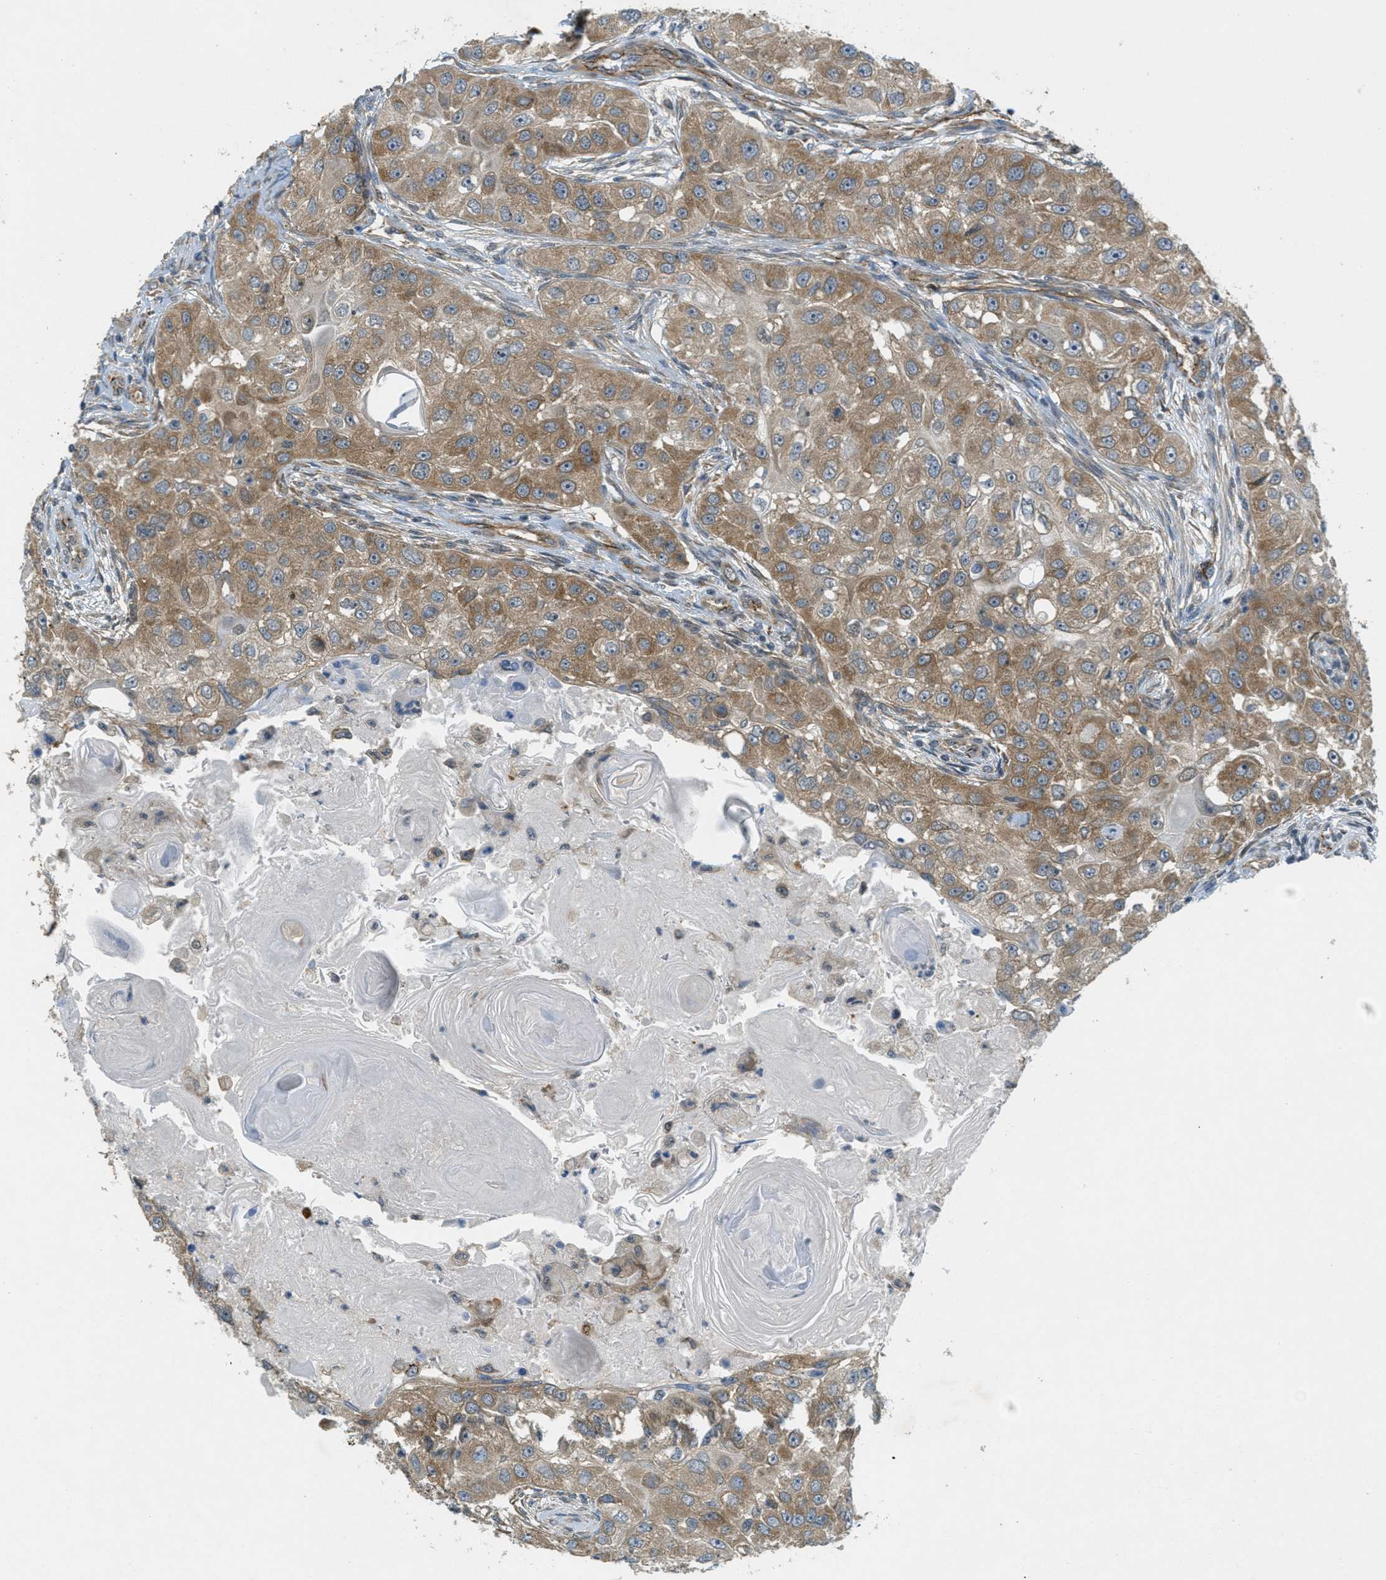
{"staining": {"intensity": "moderate", "quantity": ">75%", "location": "cytoplasmic/membranous"}, "tissue": "head and neck cancer", "cell_type": "Tumor cells", "image_type": "cancer", "snomed": [{"axis": "morphology", "description": "Normal tissue, NOS"}, {"axis": "morphology", "description": "Squamous cell carcinoma, NOS"}, {"axis": "topography", "description": "Skeletal muscle"}, {"axis": "topography", "description": "Head-Neck"}], "caption": "IHC micrograph of neoplastic tissue: head and neck cancer stained using immunohistochemistry (IHC) shows medium levels of moderate protein expression localized specifically in the cytoplasmic/membranous of tumor cells, appearing as a cytoplasmic/membranous brown color.", "gene": "JCAD", "patient": {"sex": "male", "age": 51}}